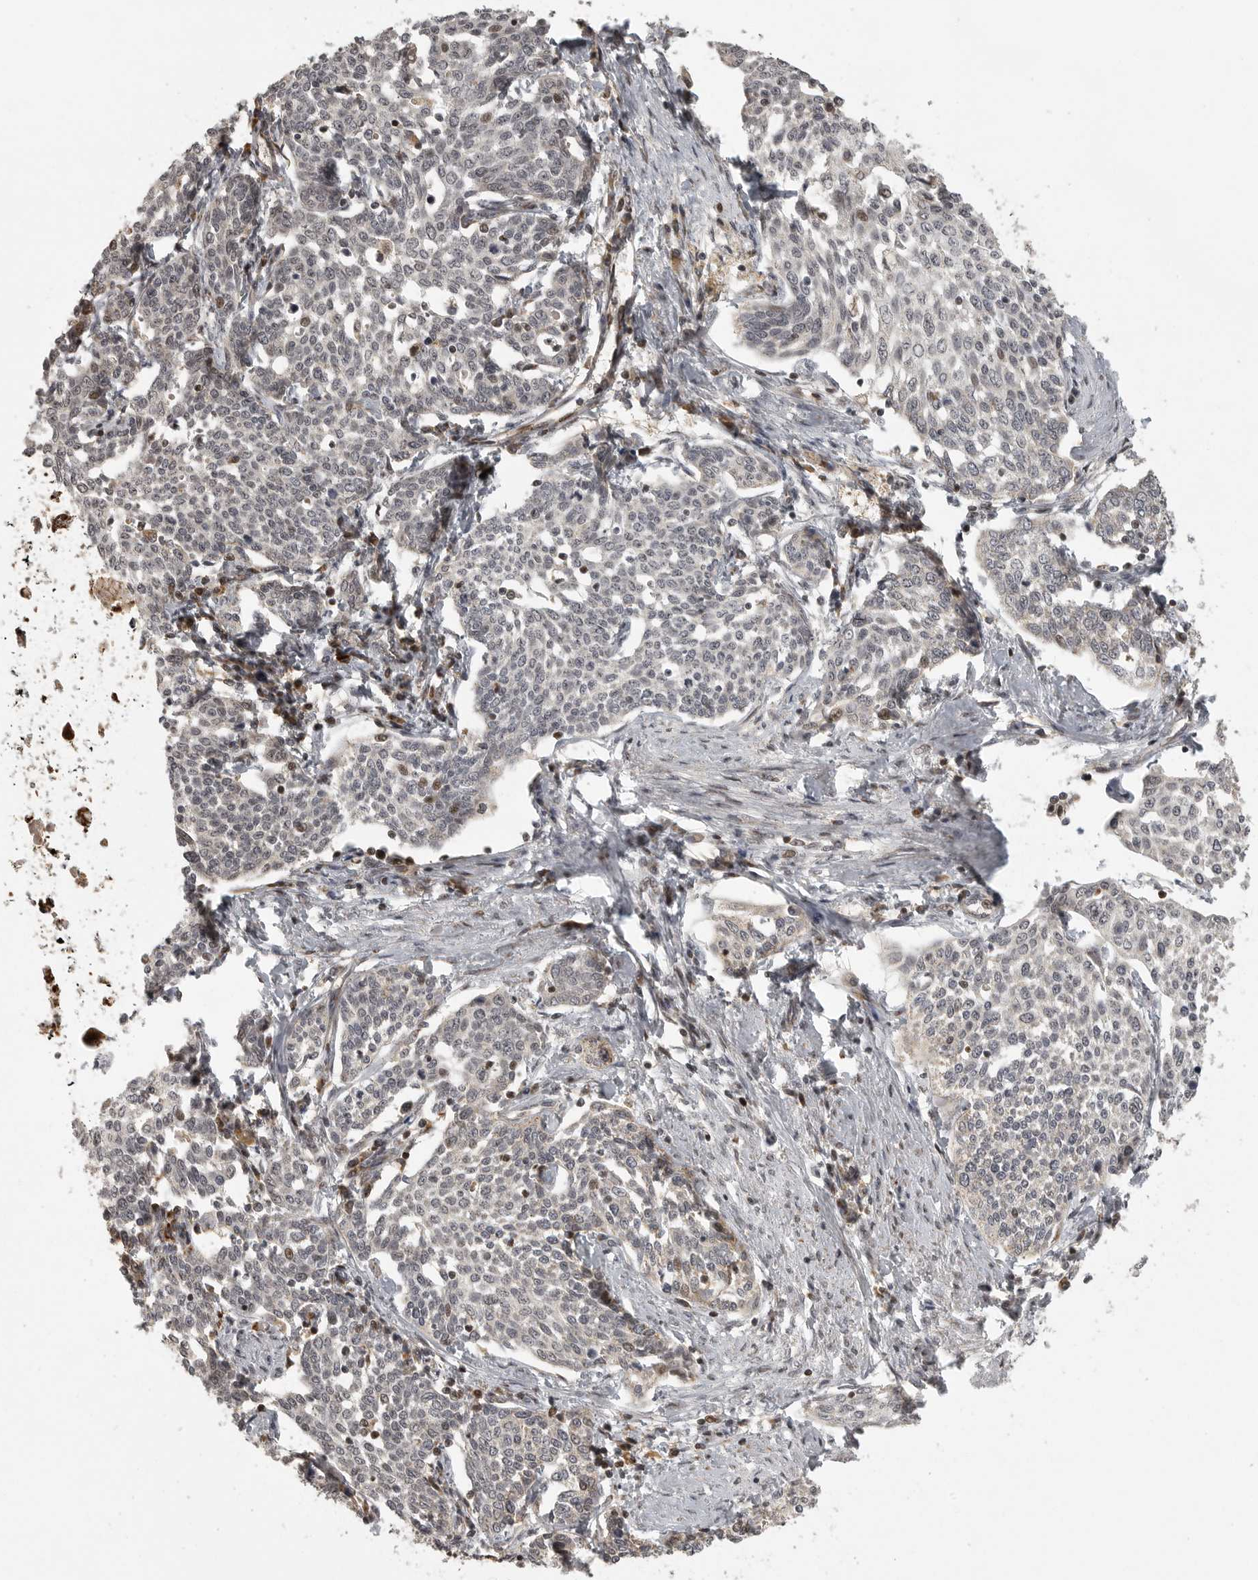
{"staining": {"intensity": "negative", "quantity": "none", "location": "none"}, "tissue": "cervical cancer", "cell_type": "Tumor cells", "image_type": "cancer", "snomed": [{"axis": "morphology", "description": "Squamous cell carcinoma, NOS"}, {"axis": "topography", "description": "Cervix"}], "caption": "An image of cervical squamous cell carcinoma stained for a protein shows no brown staining in tumor cells.", "gene": "NARS2", "patient": {"sex": "female", "age": 34}}